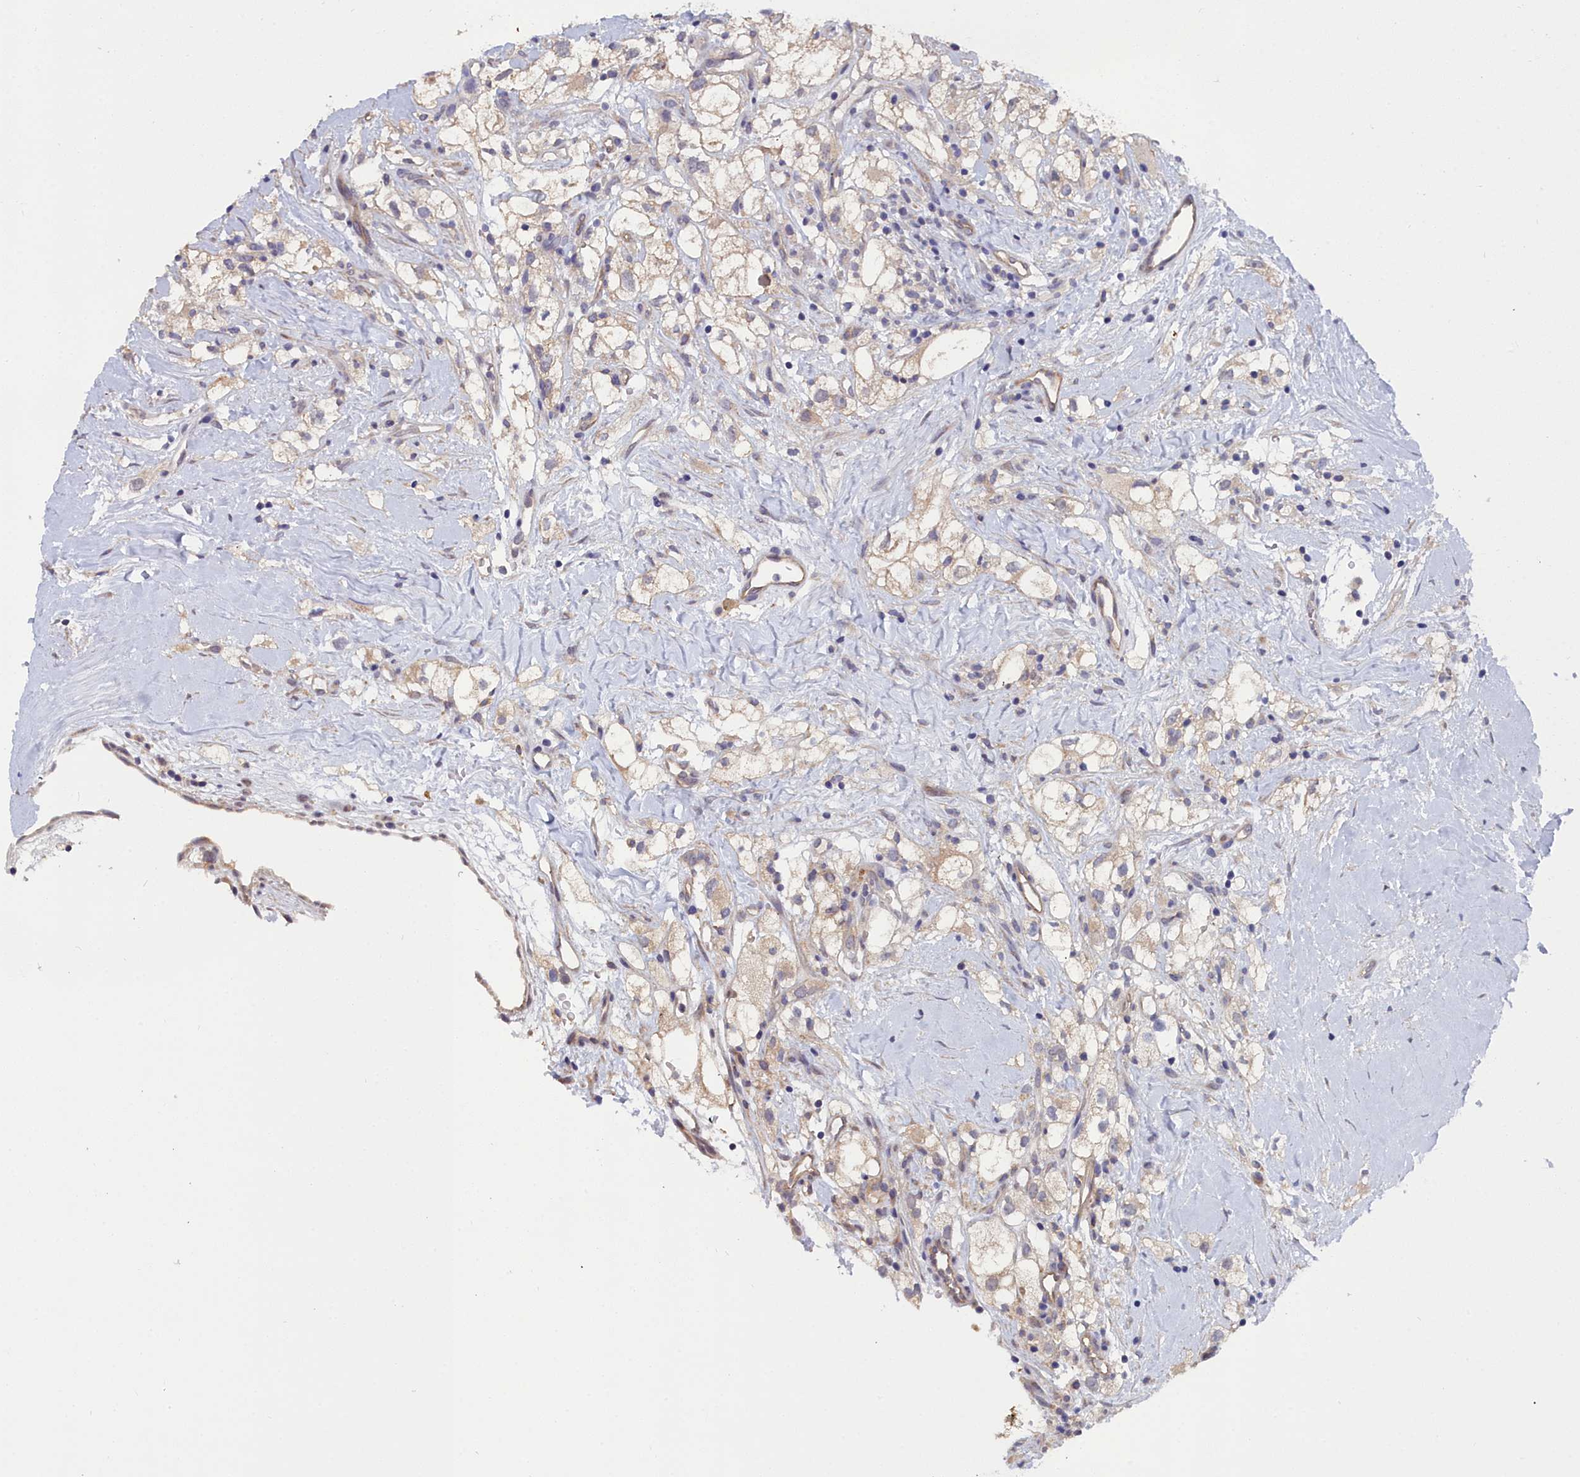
{"staining": {"intensity": "weak", "quantity": "<25%", "location": "cytoplasmic/membranous"}, "tissue": "renal cancer", "cell_type": "Tumor cells", "image_type": "cancer", "snomed": [{"axis": "morphology", "description": "Adenocarcinoma, NOS"}, {"axis": "topography", "description": "Kidney"}], "caption": "High power microscopy histopathology image of an IHC histopathology image of renal cancer, revealing no significant expression in tumor cells.", "gene": "RDX", "patient": {"sex": "male", "age": 59}}